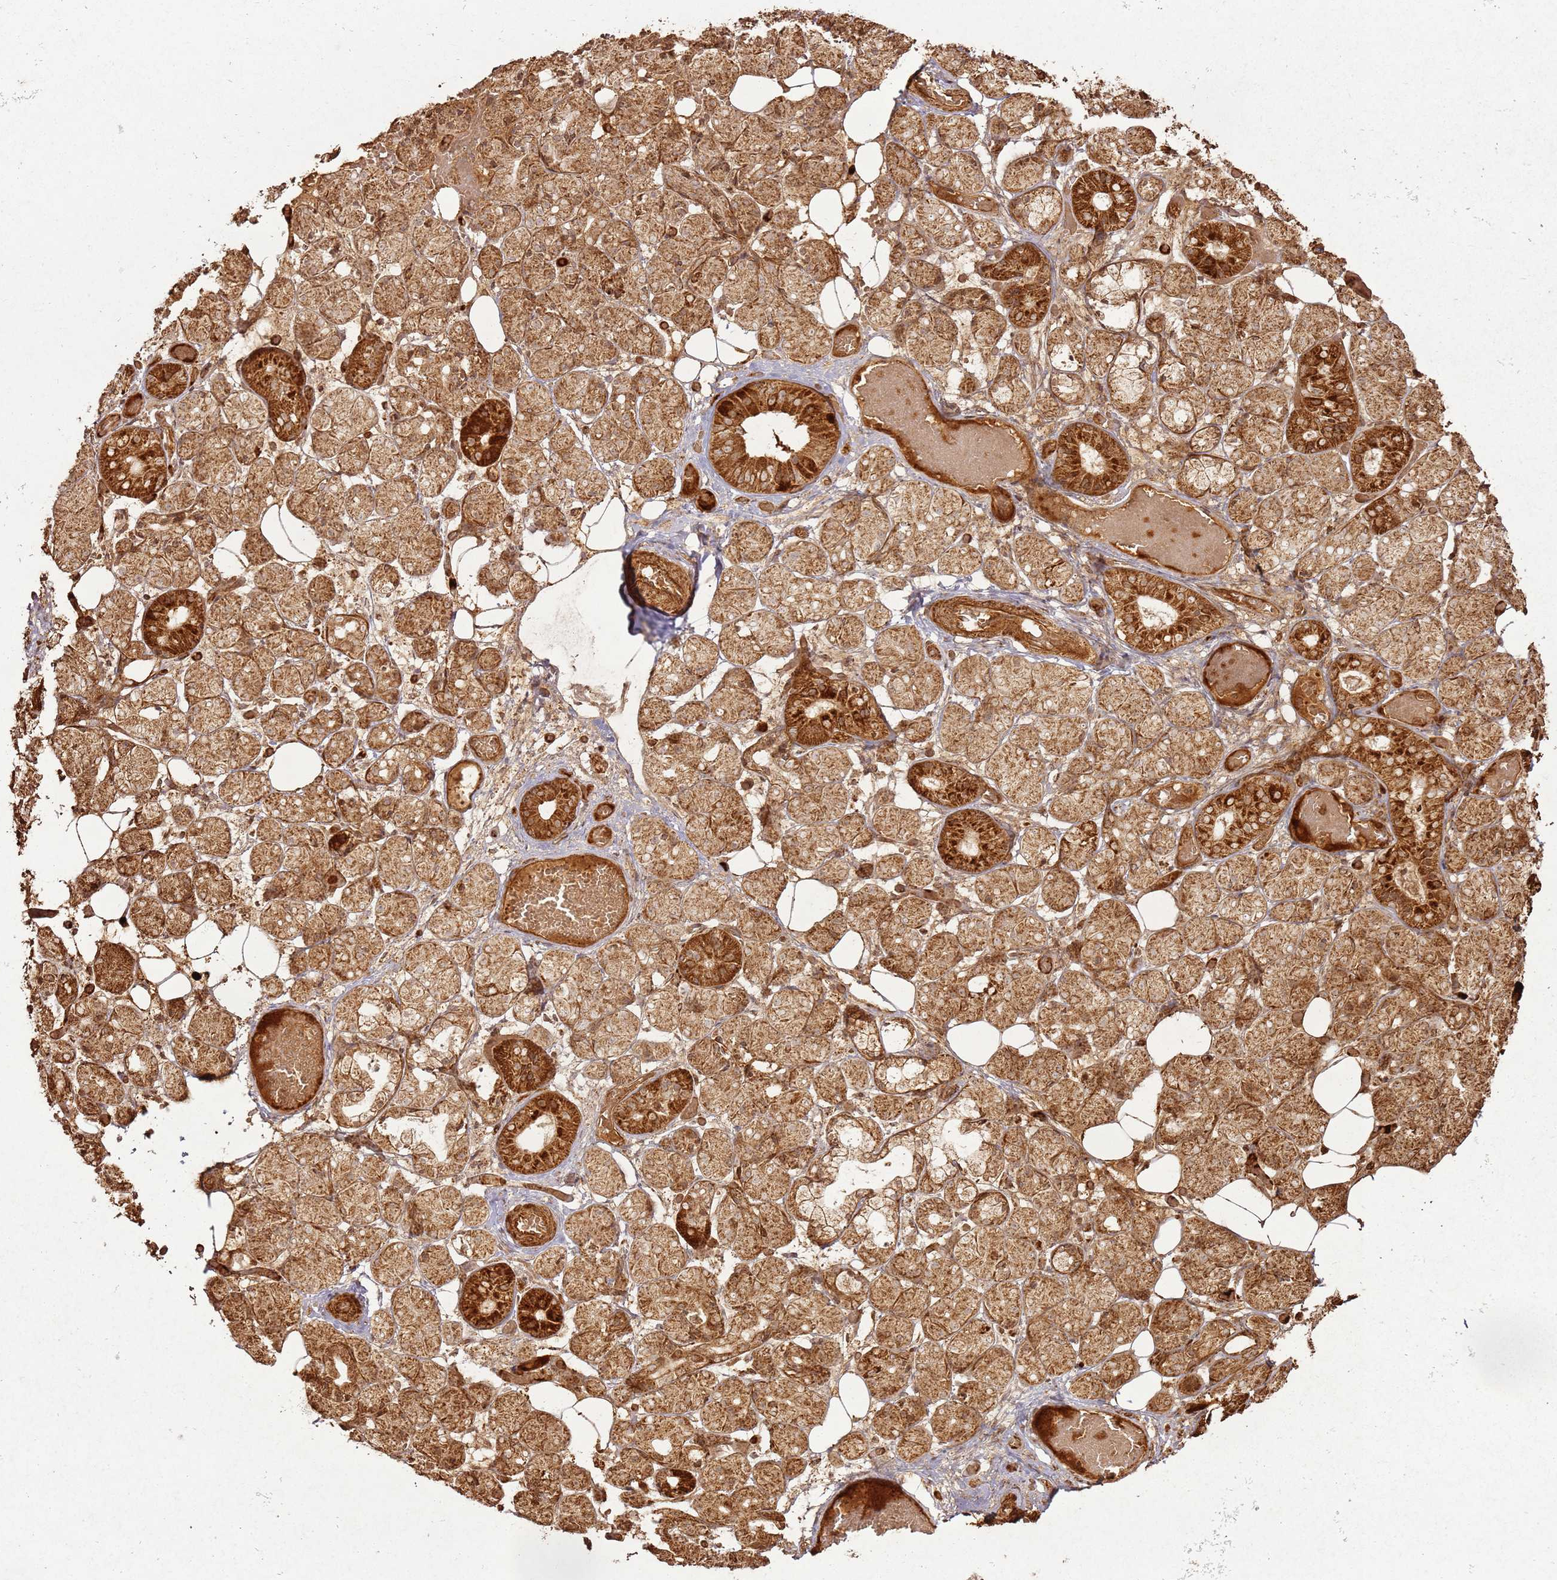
{"staining": {"intensity": "strong", "quantity": ">75%", "location": "cytoplasmic/membranous"}, "tissue": "salivary gland", "cell_type": "Glandular cells", "image_type": "normal", "snomed": [{"axis": "morphology", "description": "Normal tissue, NOS"}, {"axis": "topography", "description": "Salivary gland"}], "caption": "Protein expression analysis of benign human salivary gland reveals strong cytoplasmic/membranous expression in approximately >75% of glandular cells.", "gene": "MRPS6", "patient": {"sex": "male", "age": 63}}